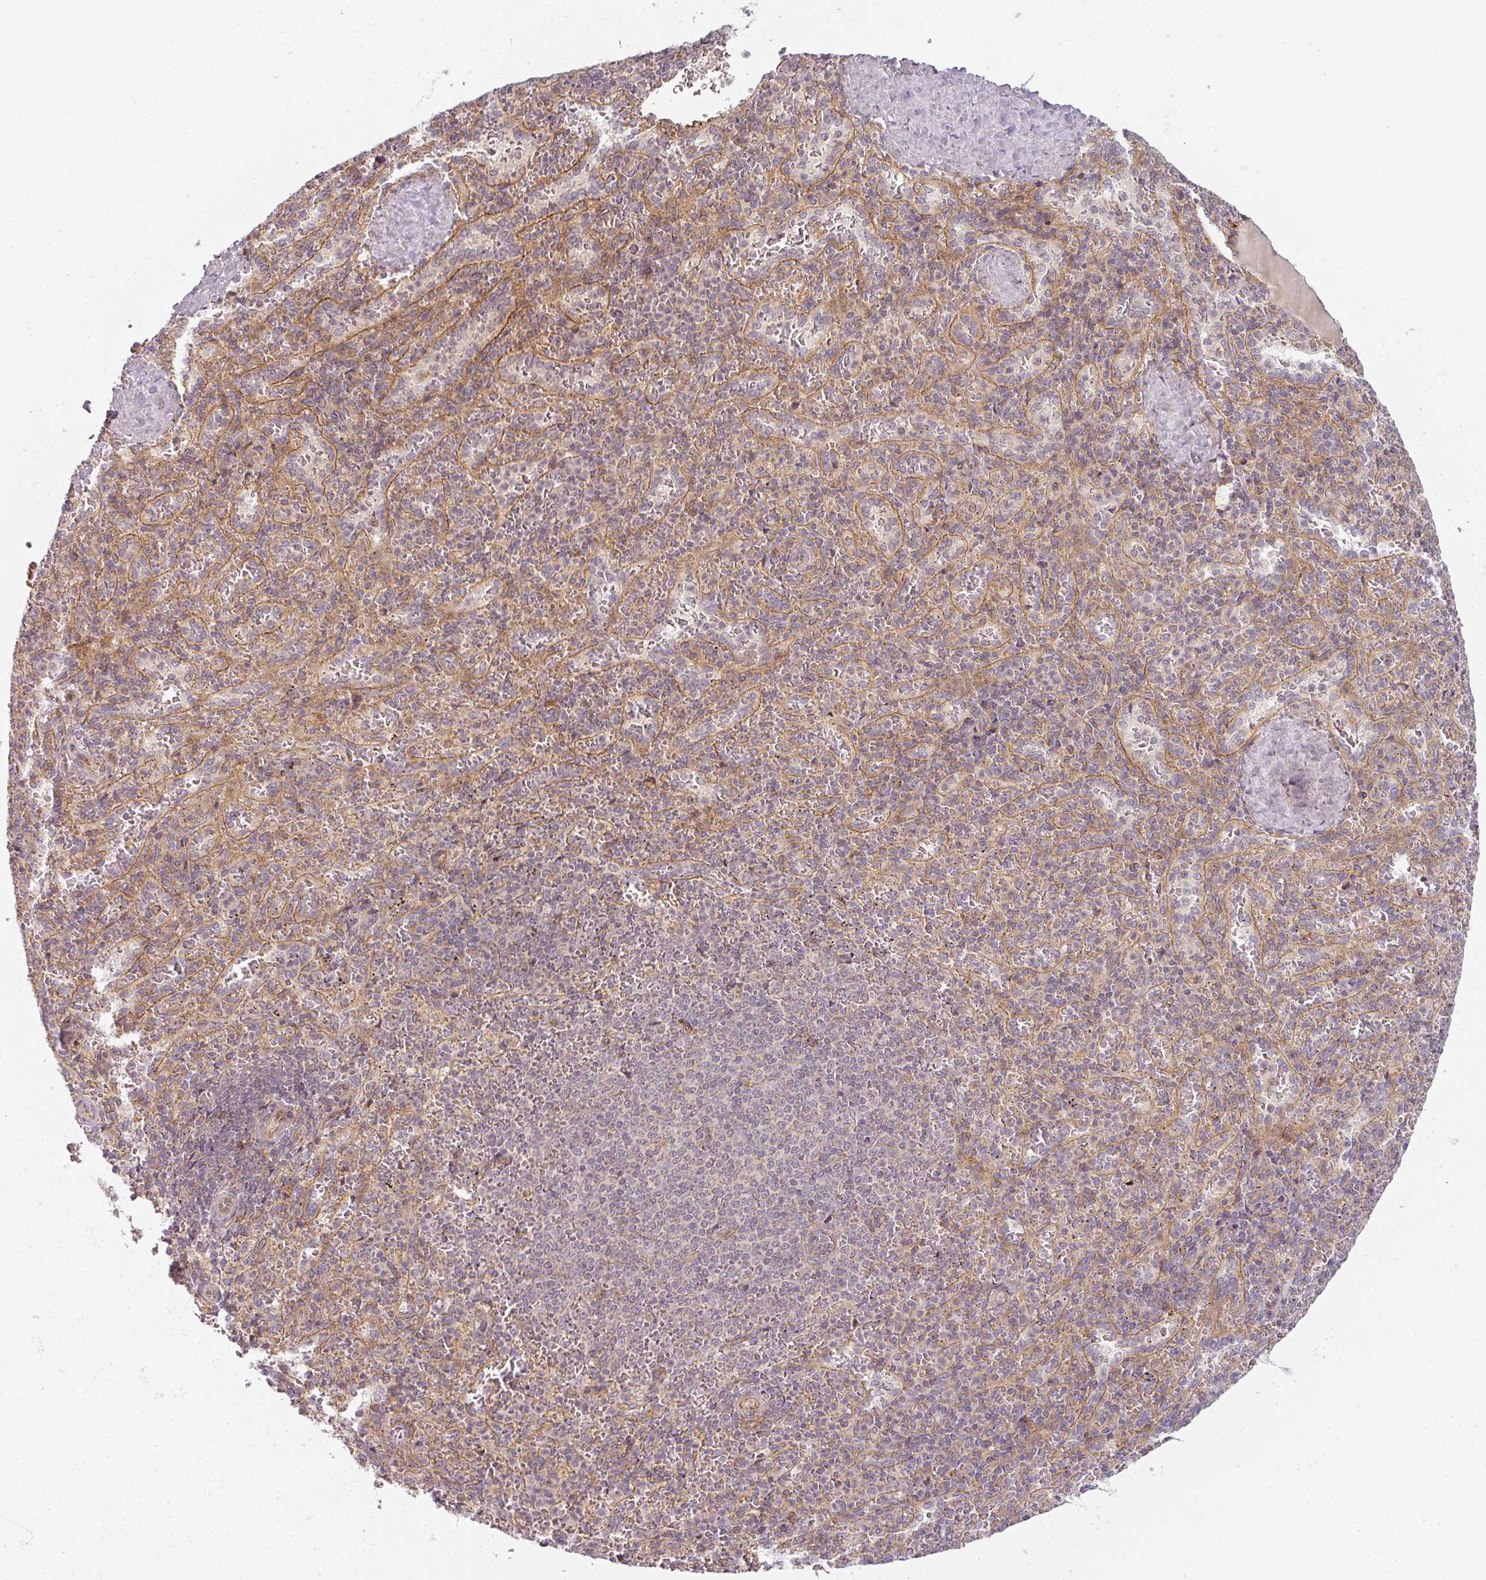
{"staining": {"intensity": "weak", "quantity": "<25%", "location": "cytoplasmic/membranous"}, "tissue": "spleen", "cell_type": "Cells in red pulp", "image_type": "normal", "snomed": [{"axis": "morphology", "description": "Normal tissue, NOS"}, {"axis": "topography", "description": "Spleen"}], "caption": "Immunohistochemistry (IHC) histopathology image of unremarkable spleen stained for a protein (brown), which displays no staining in cells in red pulp. (Stains: DAB (3,3'-diaminobenzidine) IHC with hematoxylin counter stain, Microscopy: brightfield microscopy at high magnification).", "gene": "CNOT1", "patient": {"sex": "female", "age": 21}}